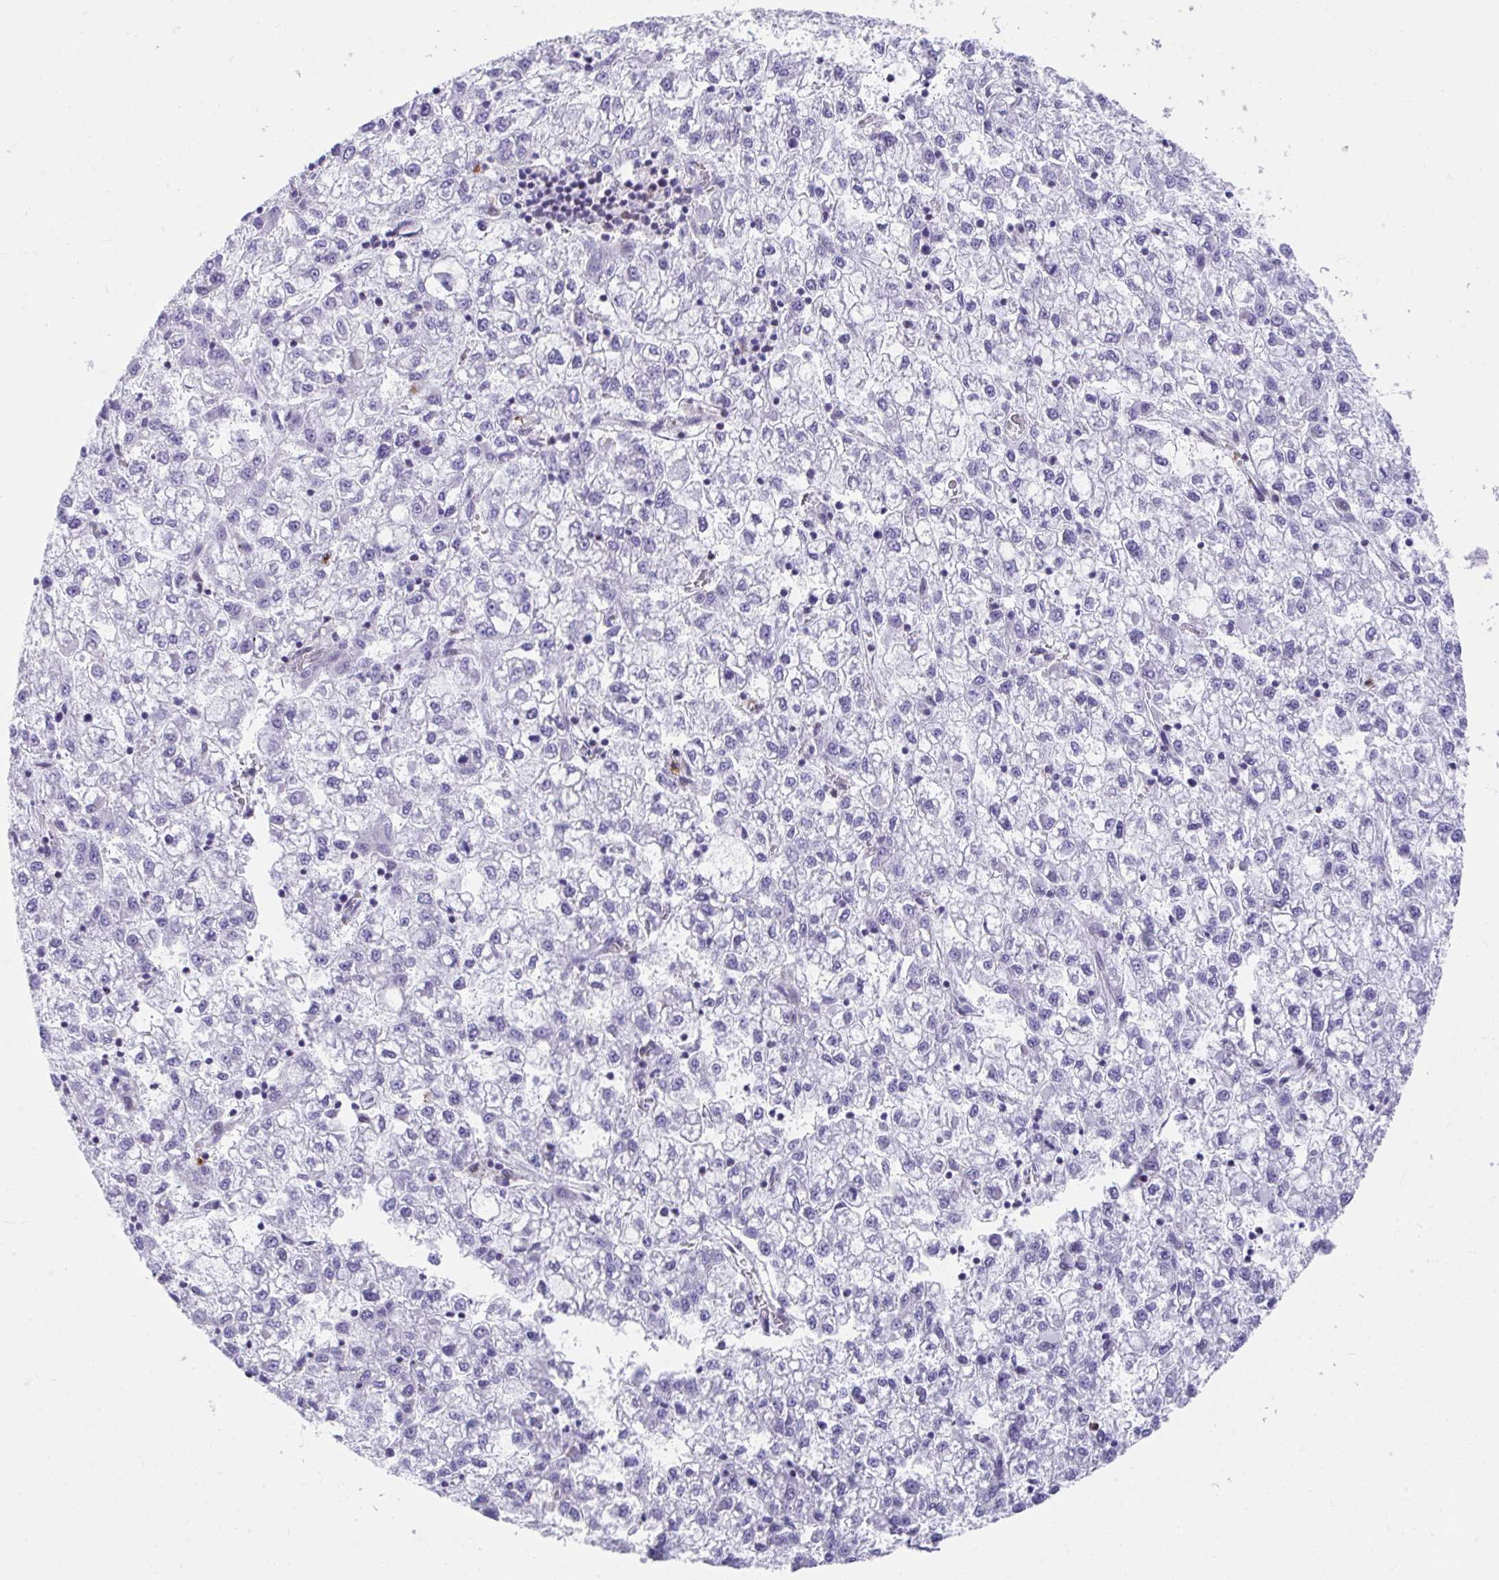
{"staining": {"intensity": "negative", "quantity": "none", "location": "none"}, "tissue": "liver cancer", "cell_type": "Tumor cells", "image_type": "cancer", "snomed": [{"axis": "morphology", "description": "Carcinoma, Hepatocellular, NOS"}, {"axis": "topography", "description": "Liver"}], "caption": "Tumor cells are negative for brown protein staining in liver hepatocellular carcinoma. The staining is performed using DAB (3,3'-diaminobenzidine) brown chromogen with nuclei counter-stained in using hematoxylin.", "gene": "CSTB", "patient": {"sex": "male", "age": 40}}